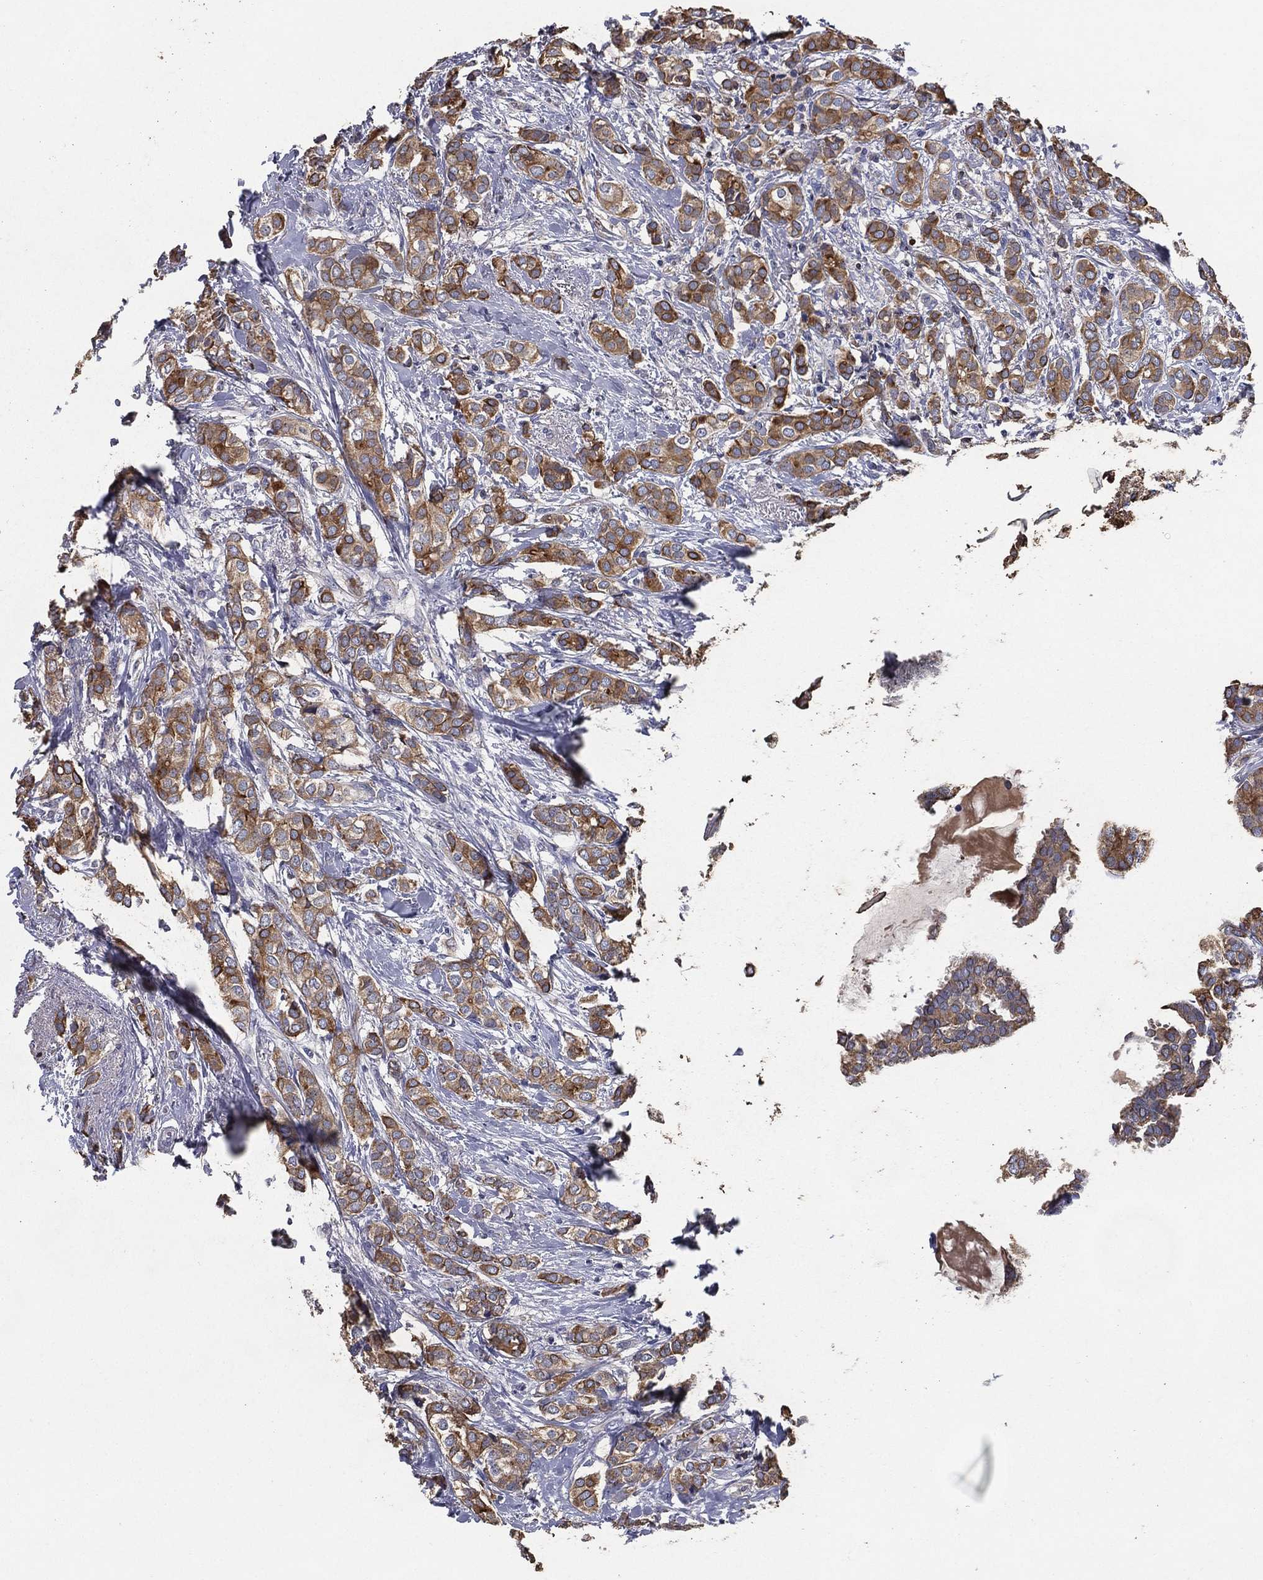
{"staining": {"intensity": "moderate", "quantity": ">75%", "location": "cytoplasmic/membranous"}, "tissue": "breast cancer", "cell_type": "Tumor cells", "image_type": "cancer", "snomed": [{"axis": "morphology", "description": "Duct carcinoma"}, {"axis": "topography", "description": "Breast"}], "caption": "A brown stain highlights moderate cytoplasmic/membranous expression of a protein in breast cancer (invasive ductal carcinoma) tumor cells.", "gene": "EFNA1", "patient": {"sex": "female", "age": 73}}